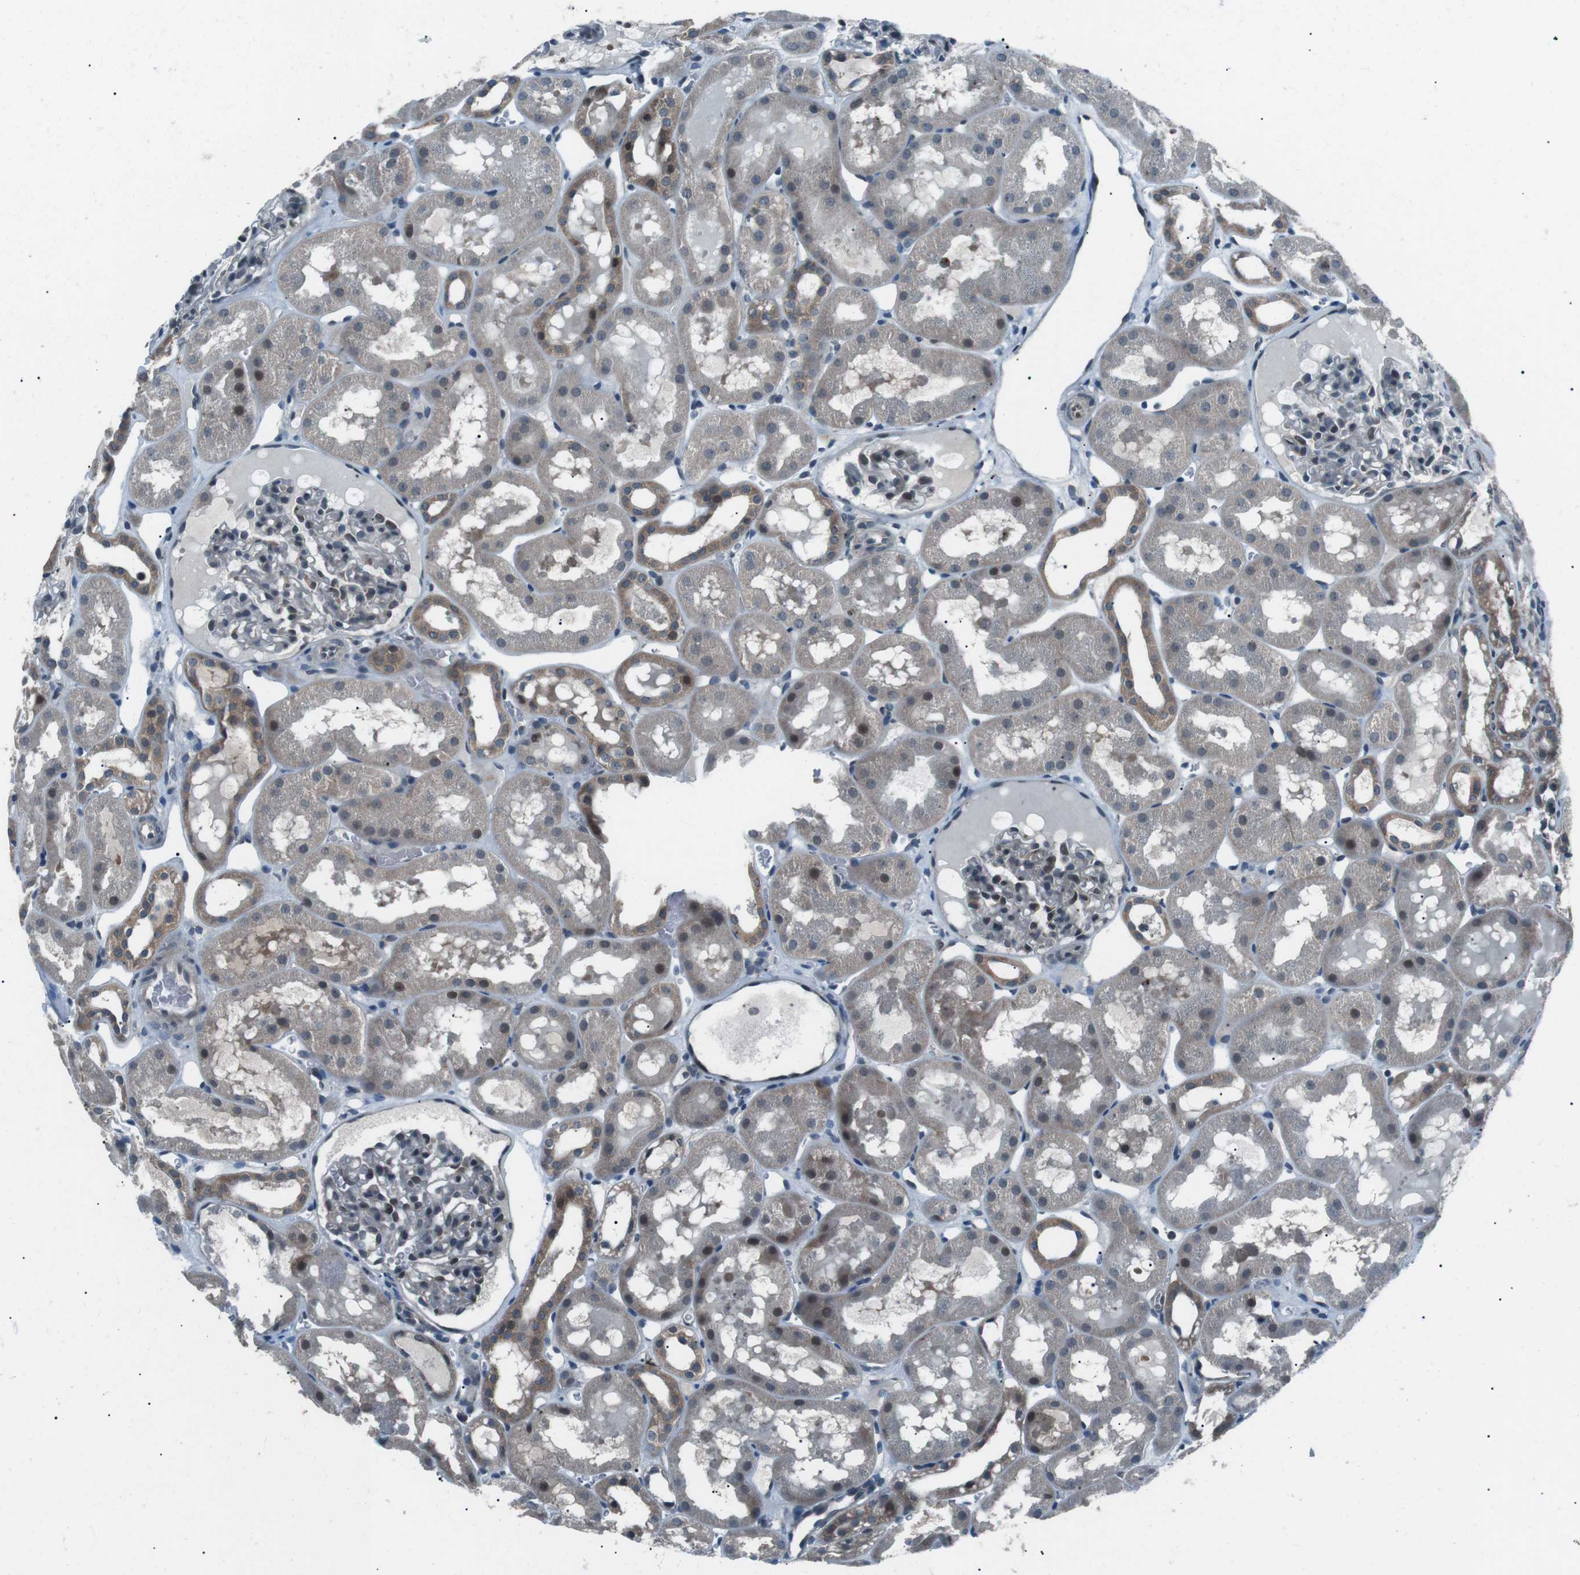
{"staining": {"intensity": "weak", "quantity": "<25%", "location": "nuclear"}, "tissue": "kidney", "cell_type": "Cells in glomeruli", "image_type": "normal", "snomed": [{"axis": "morphology", "description": "Normal tissue, NOS"}, {"axis": "topography", "description": "Kidney"}, {"axis": "topography", "description": "Urinary bladder"}], "caption": "Immunohistochemistry image of unremarkable kidney stained for a protein (brown), which demonstrates no expression in cells in glomeruli. (DAB (3,3'-diaminobenzidine) immunohistochemistry (IHC) visualized using brightfield microscopy, high magnification).", "gene": "LRIG2", "patient": {"sex": "male", "age": 16}}